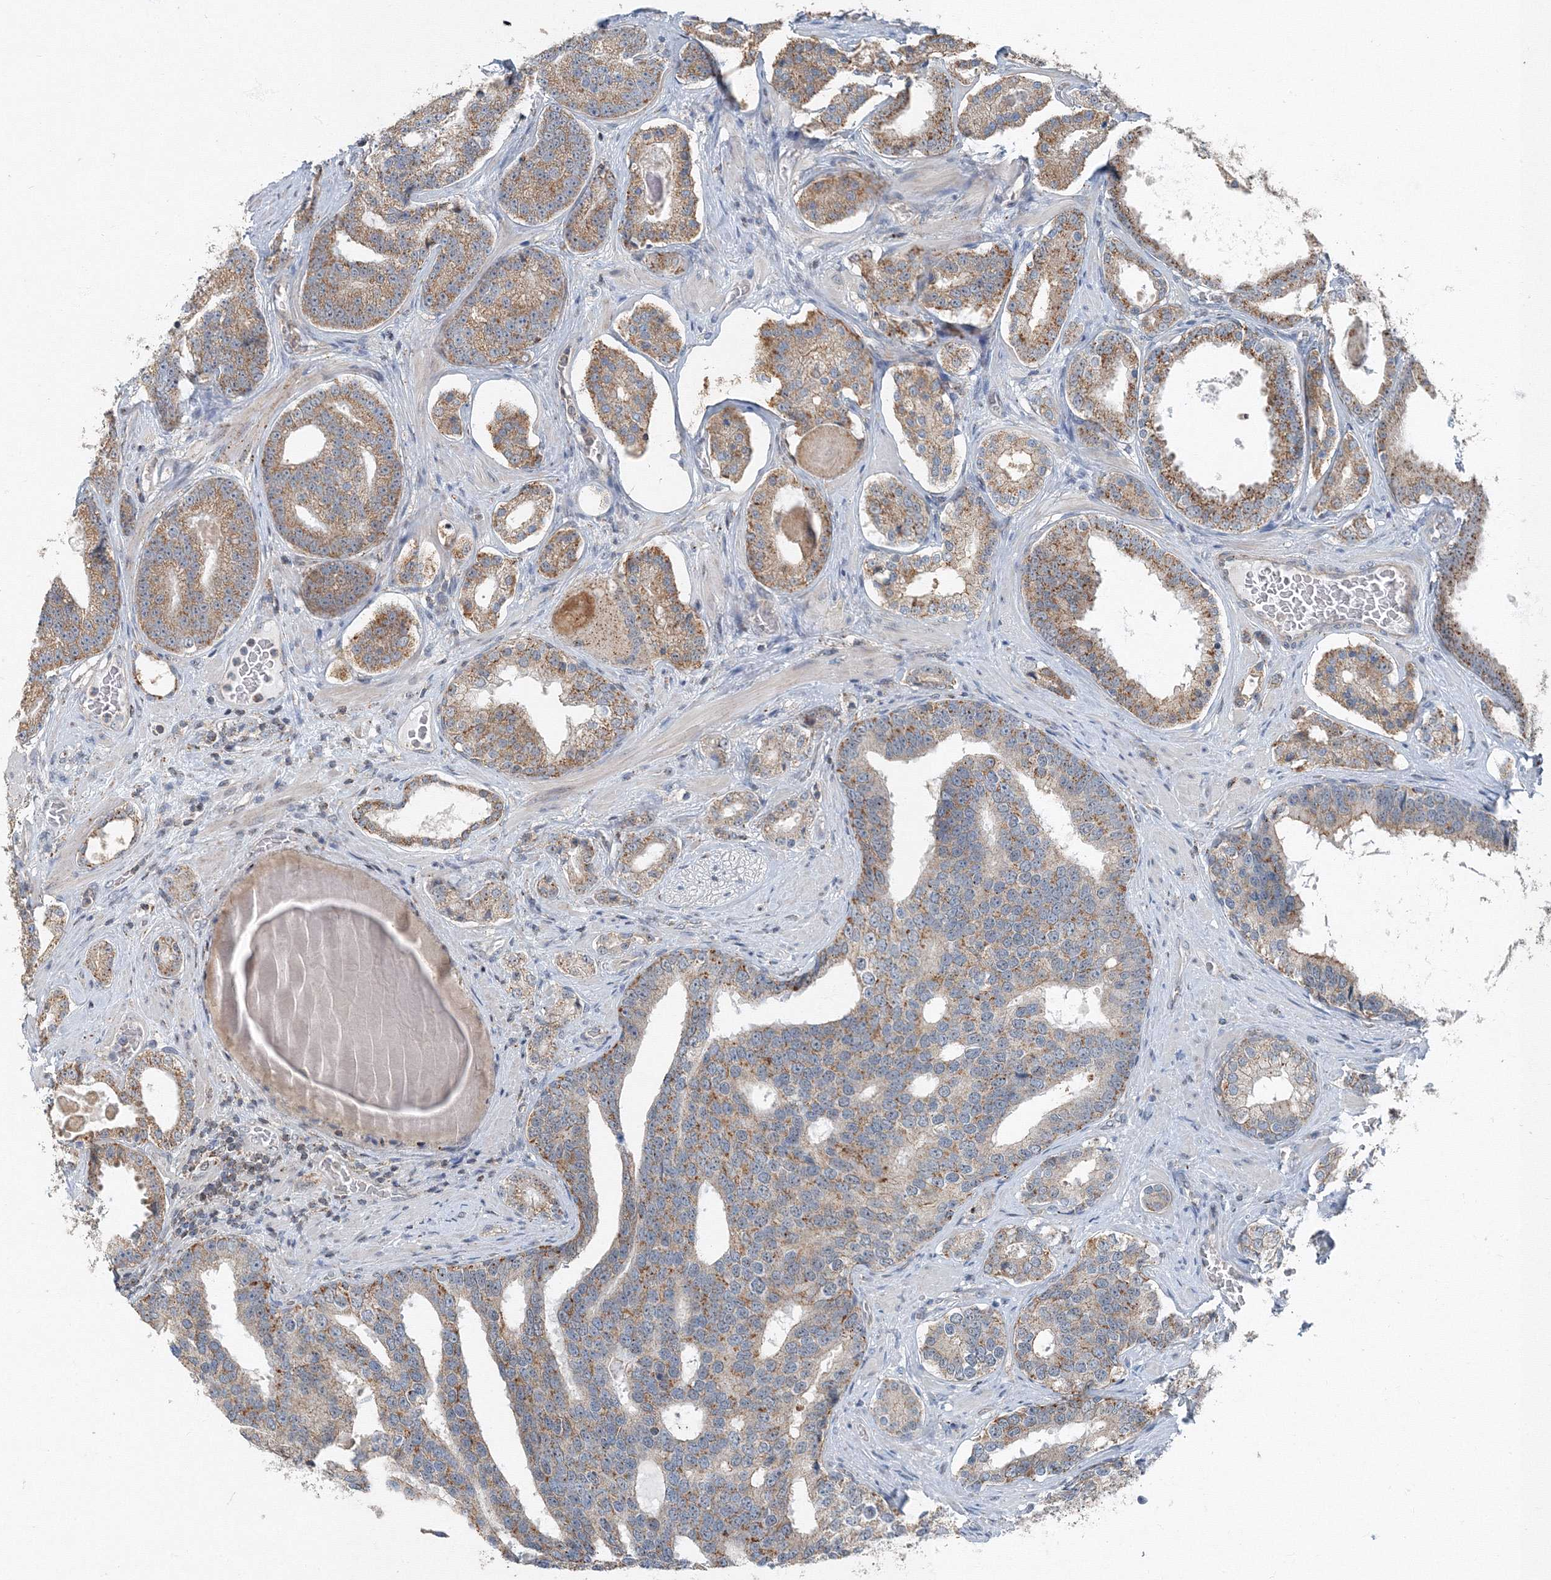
{"staining": {"intensity": "moderate", "quantity": ">75%", "location": "cytoplasmic/membranous"}, "tissue": "prostate cancer", "cell_type": "Tumor cells", "image_type": "cancer", "snomed": [{"axis": "morphology", "description": "Adenocarcinoma, High grade"}, {"axis": "topography", "description": "Prostate"}], "caption": "The photomicrograph exhibits immunohistochemical staining of prostate adenocarcinoma (high-grade). There is moderate cytoplasmic/membranous staining is present in about >75% of tumor cells.", "gene": "AASDH", "patient": {"sex": "male", "age": 60}}